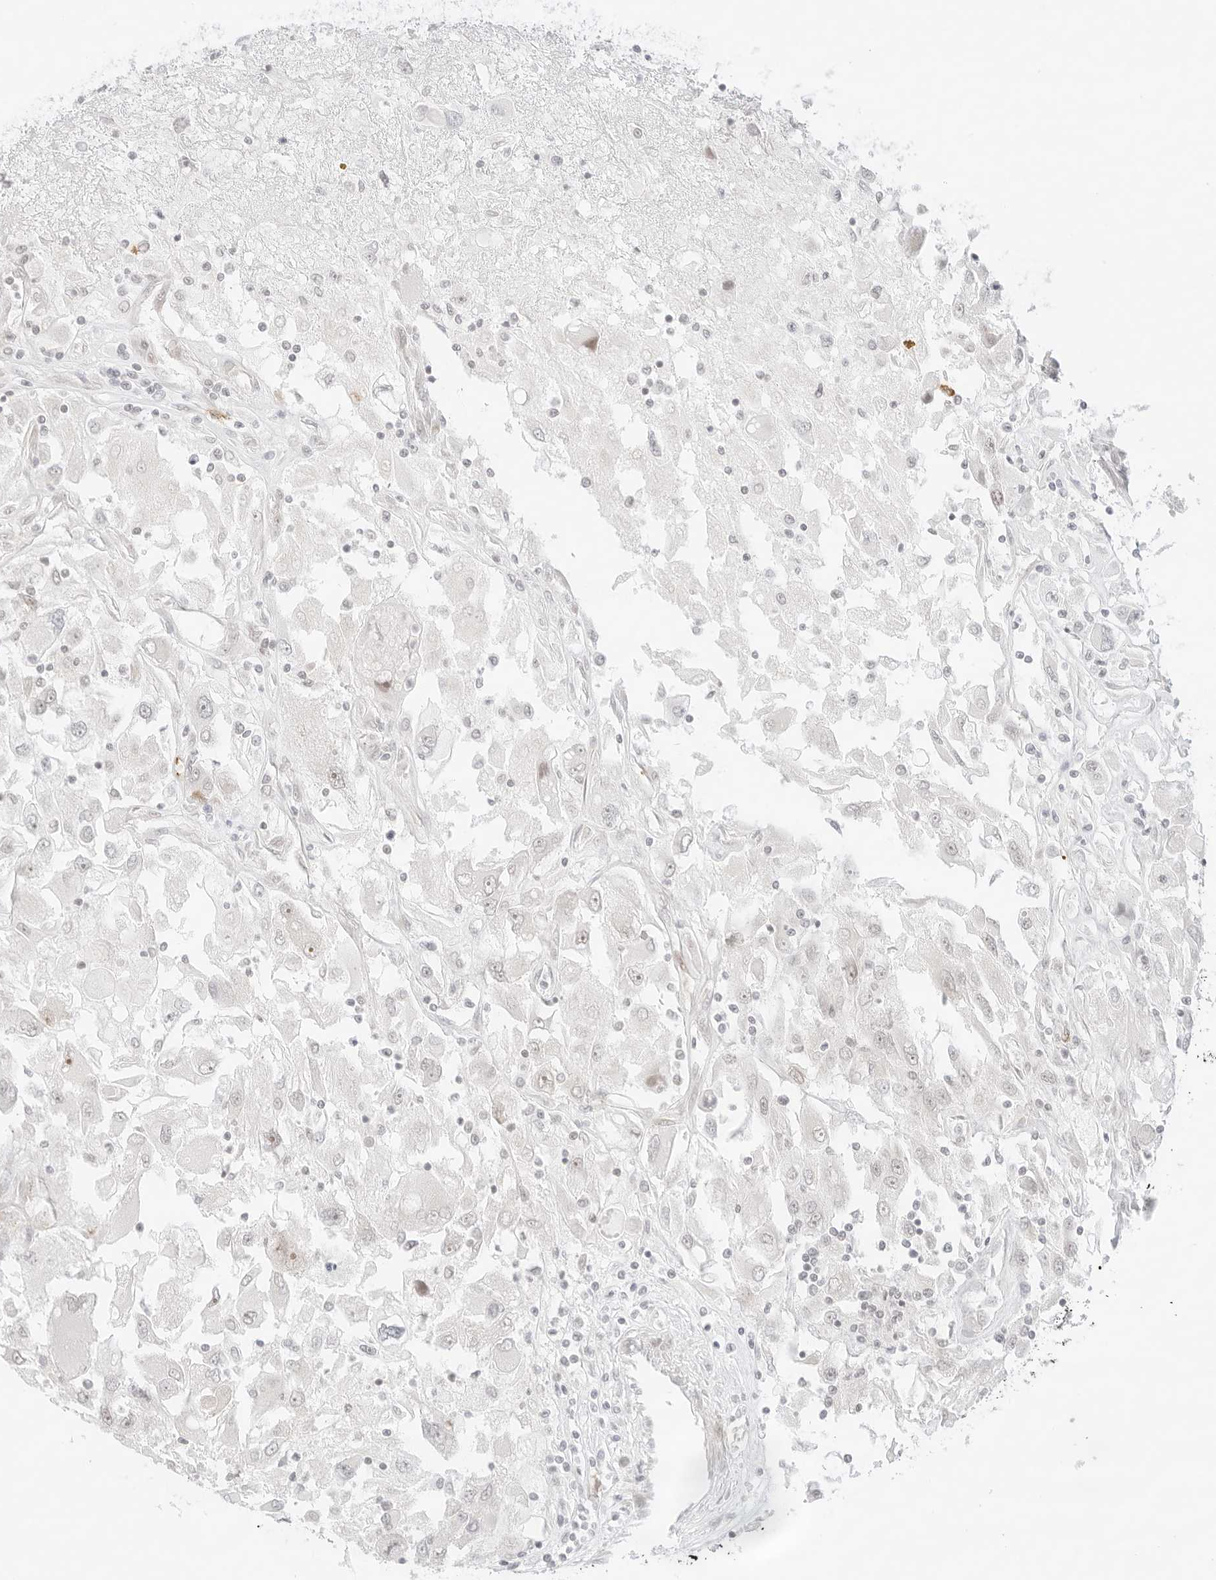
{"staining": {"intensity": "negative", "quantity": "none", "location": "none"}, "tissue": "renal cancer", "cell_type": "Tumor cells", "image_type": "cancer", "snomed": [{"axis": "morphology", "description": "Adenocarcinoma, NOS"}, {"axis": "topography", "description": "Kidney"}], "caption": "Tumor cells are negative for protein expression in human renal adenocarcinoma.", "gene": "GNAS", "patient": {"sex": "female", "age": 52}}